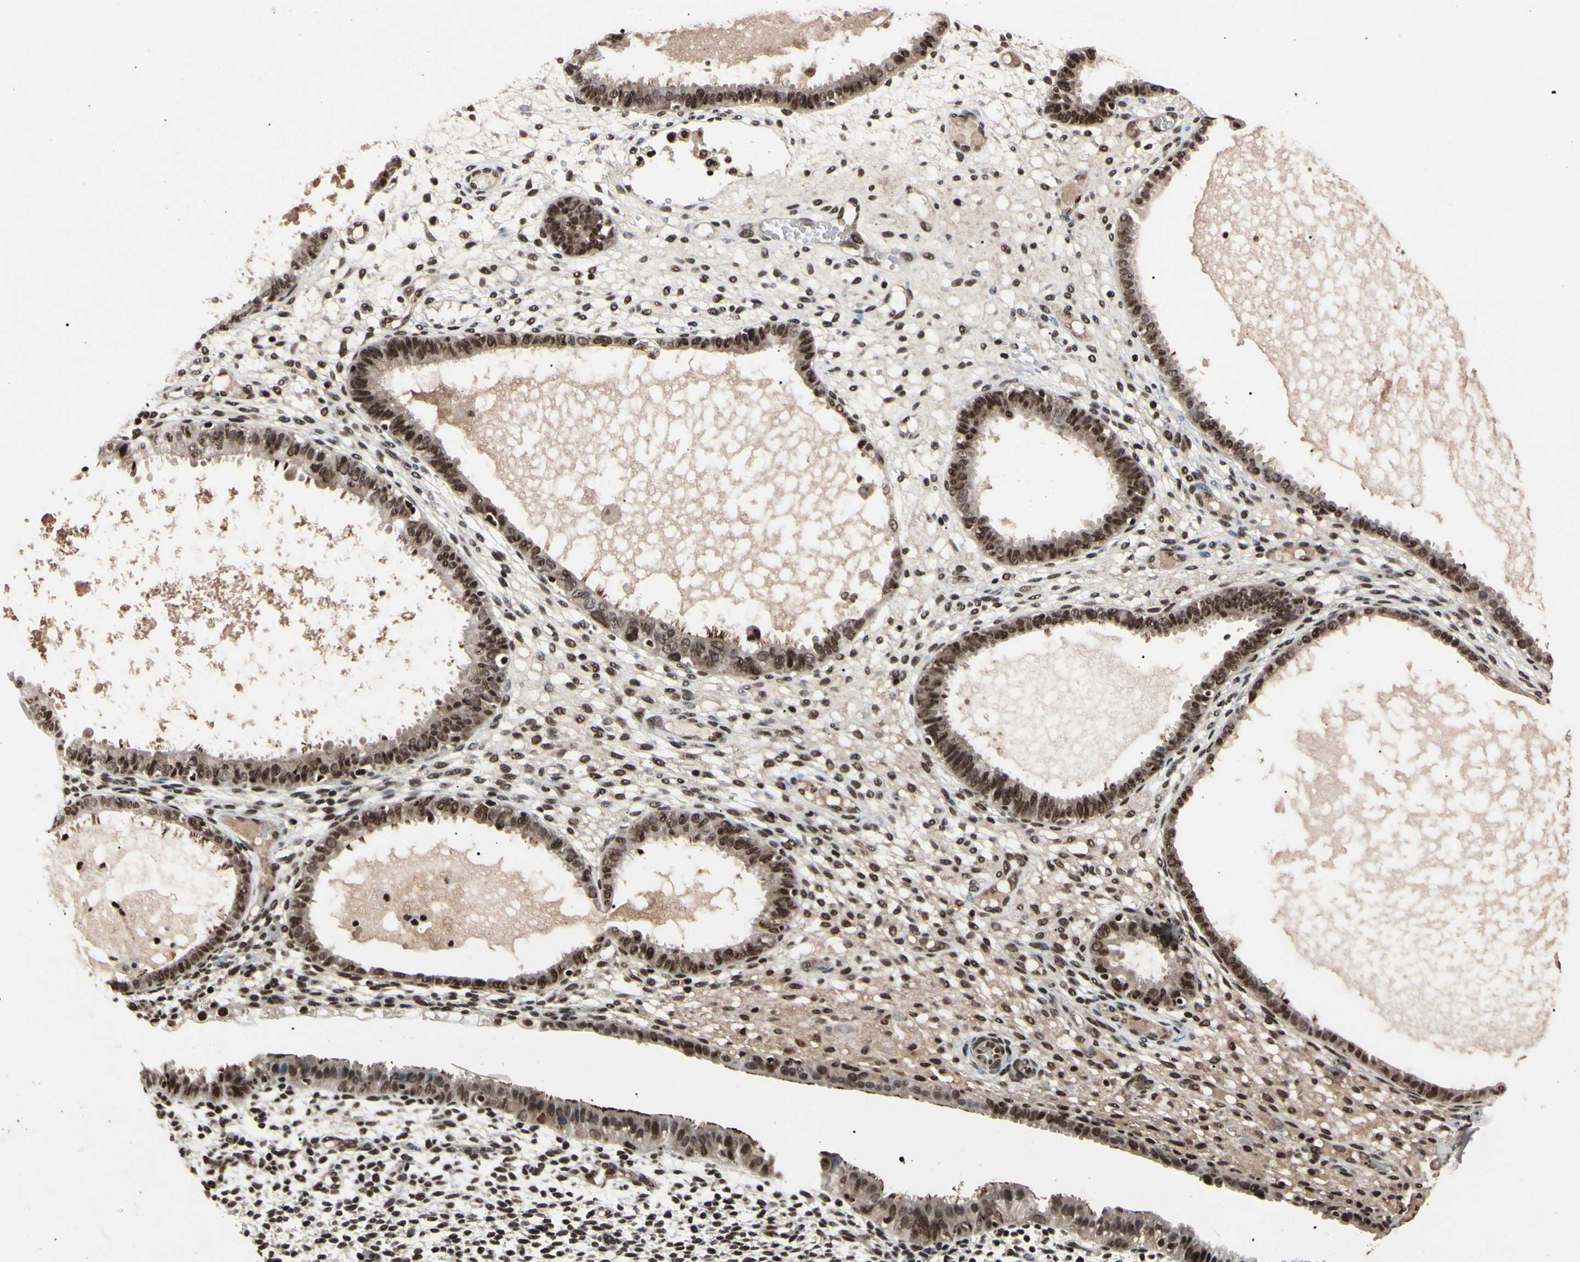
{"staining": {"intensity": "weak", "quantity": "25%-75%", "location": "cytoplasmic/membranous,nuclear"}, "tissue": "endometrium", "cell_type": "Cells in endometrial stroma", "image_type": "normal", "snomed": [{"axis": "morphology", "description": "Normal tissue, NOS"}, {"axis": "topography", "description": "Endometrium"}], "caption": "Approximately 25%-75% of cells in endometrial stroma in benign endometrium show weak cytoplasmic/membranous,nuclear protein staining as visualized by brown immunohistochemical staining.", "gene": "YY1", "patient": {"sex": "female", "age": 61}}